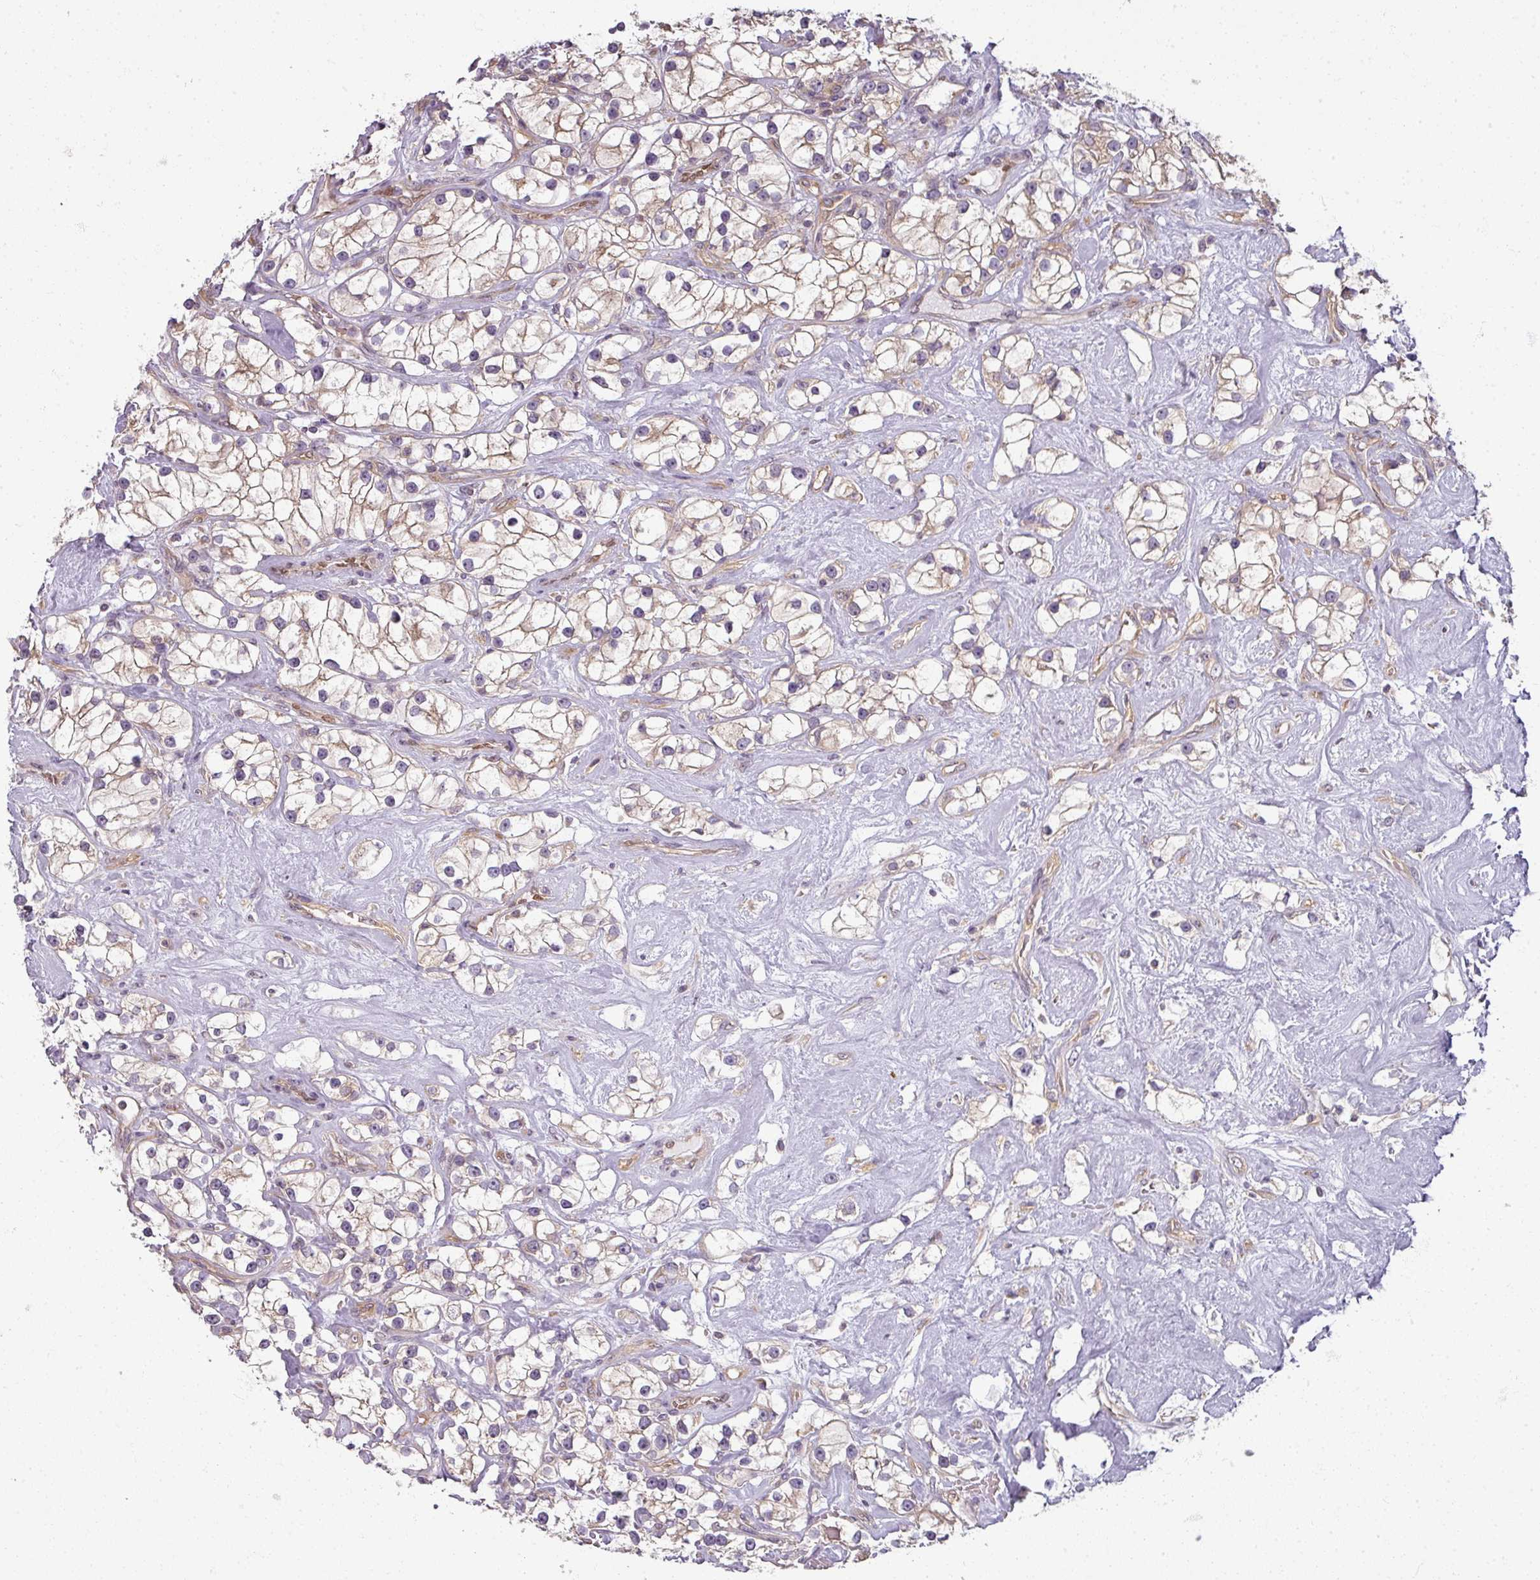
{"staining": {"intensity": "weak", "quantity": "25%-75%", "location": "cytoplasmic/membranous"}, "tissue": "renal cancer", "cell_type": "Tumor cells", "image_type": "cancer", "snomed": [{"axis": "morphology", "description": "Adenocarcinoma, NOS"}, {"axis": "topography", "description": "Kidney"}], "caption": "Renal cancer was stained to show a protein in brown. There is low levels of weak cytoplasmic/membranous positivity in about 25%-75% of tumor cells.", "gene": "AGPAT4", "patient": {"sex": "male", "age": 77}}